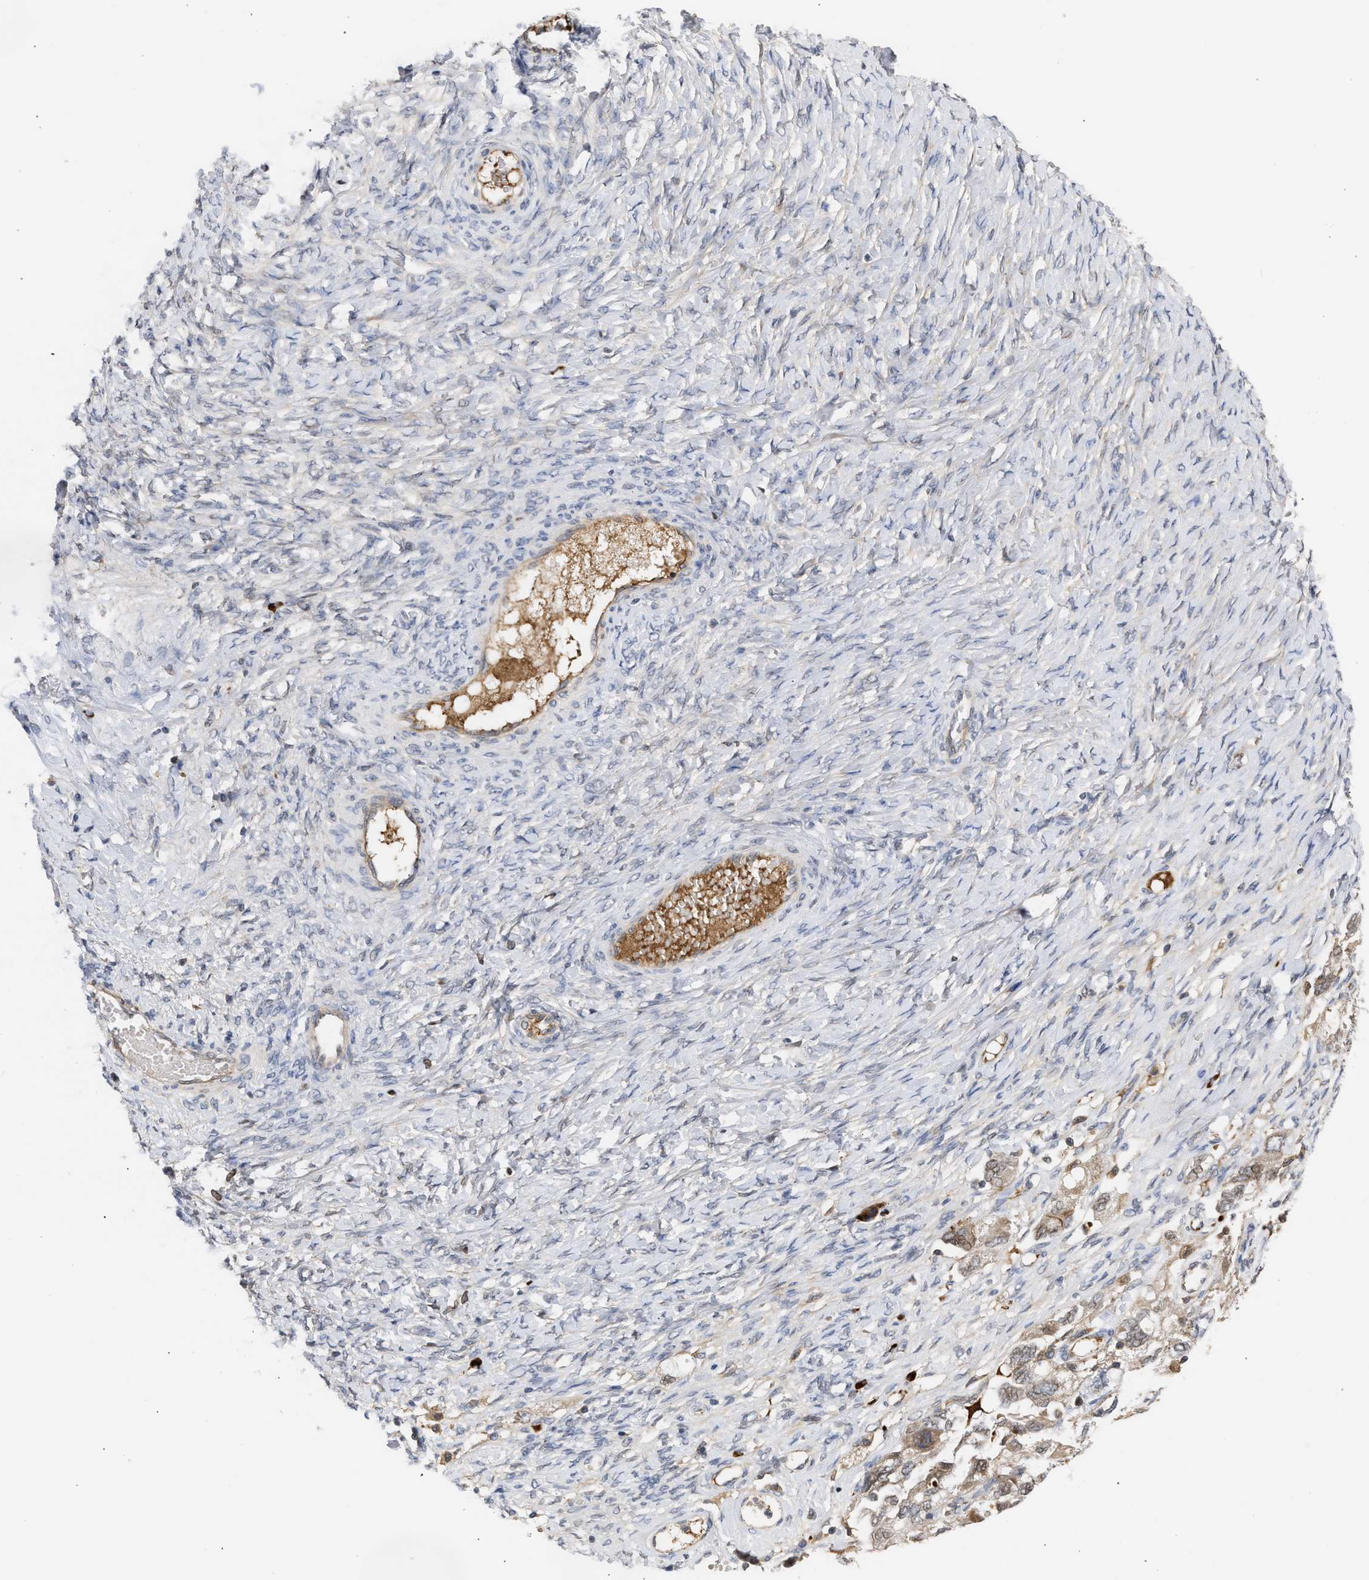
{"staining": {"intensity": "weak", "quantity": ">75%", "location": "cytoplasmic/membranous,nuclear"}, "tissue": "ovarian cancer", "cell_type": "Tumor cells", "image_type": "cancer", "snomed": [{"axis": "morphology", "description": "Carcinoma, NOS"}, {"axis": "morphology", "description": "Cystadenocarcinoma, serous, NOS"}, {"axis": "topography", "description": "Ovary"}], "caption": "Approximately >75% of tumor cells in serous cystadenocarcinoma (ovarian) demonstrate weak cytoplasmic/membranous and nuclear protein staining as visualized by brown immunohistochemical staining.", "gene": "NUP62", "patient": {"sex": "female", "age": 69}}